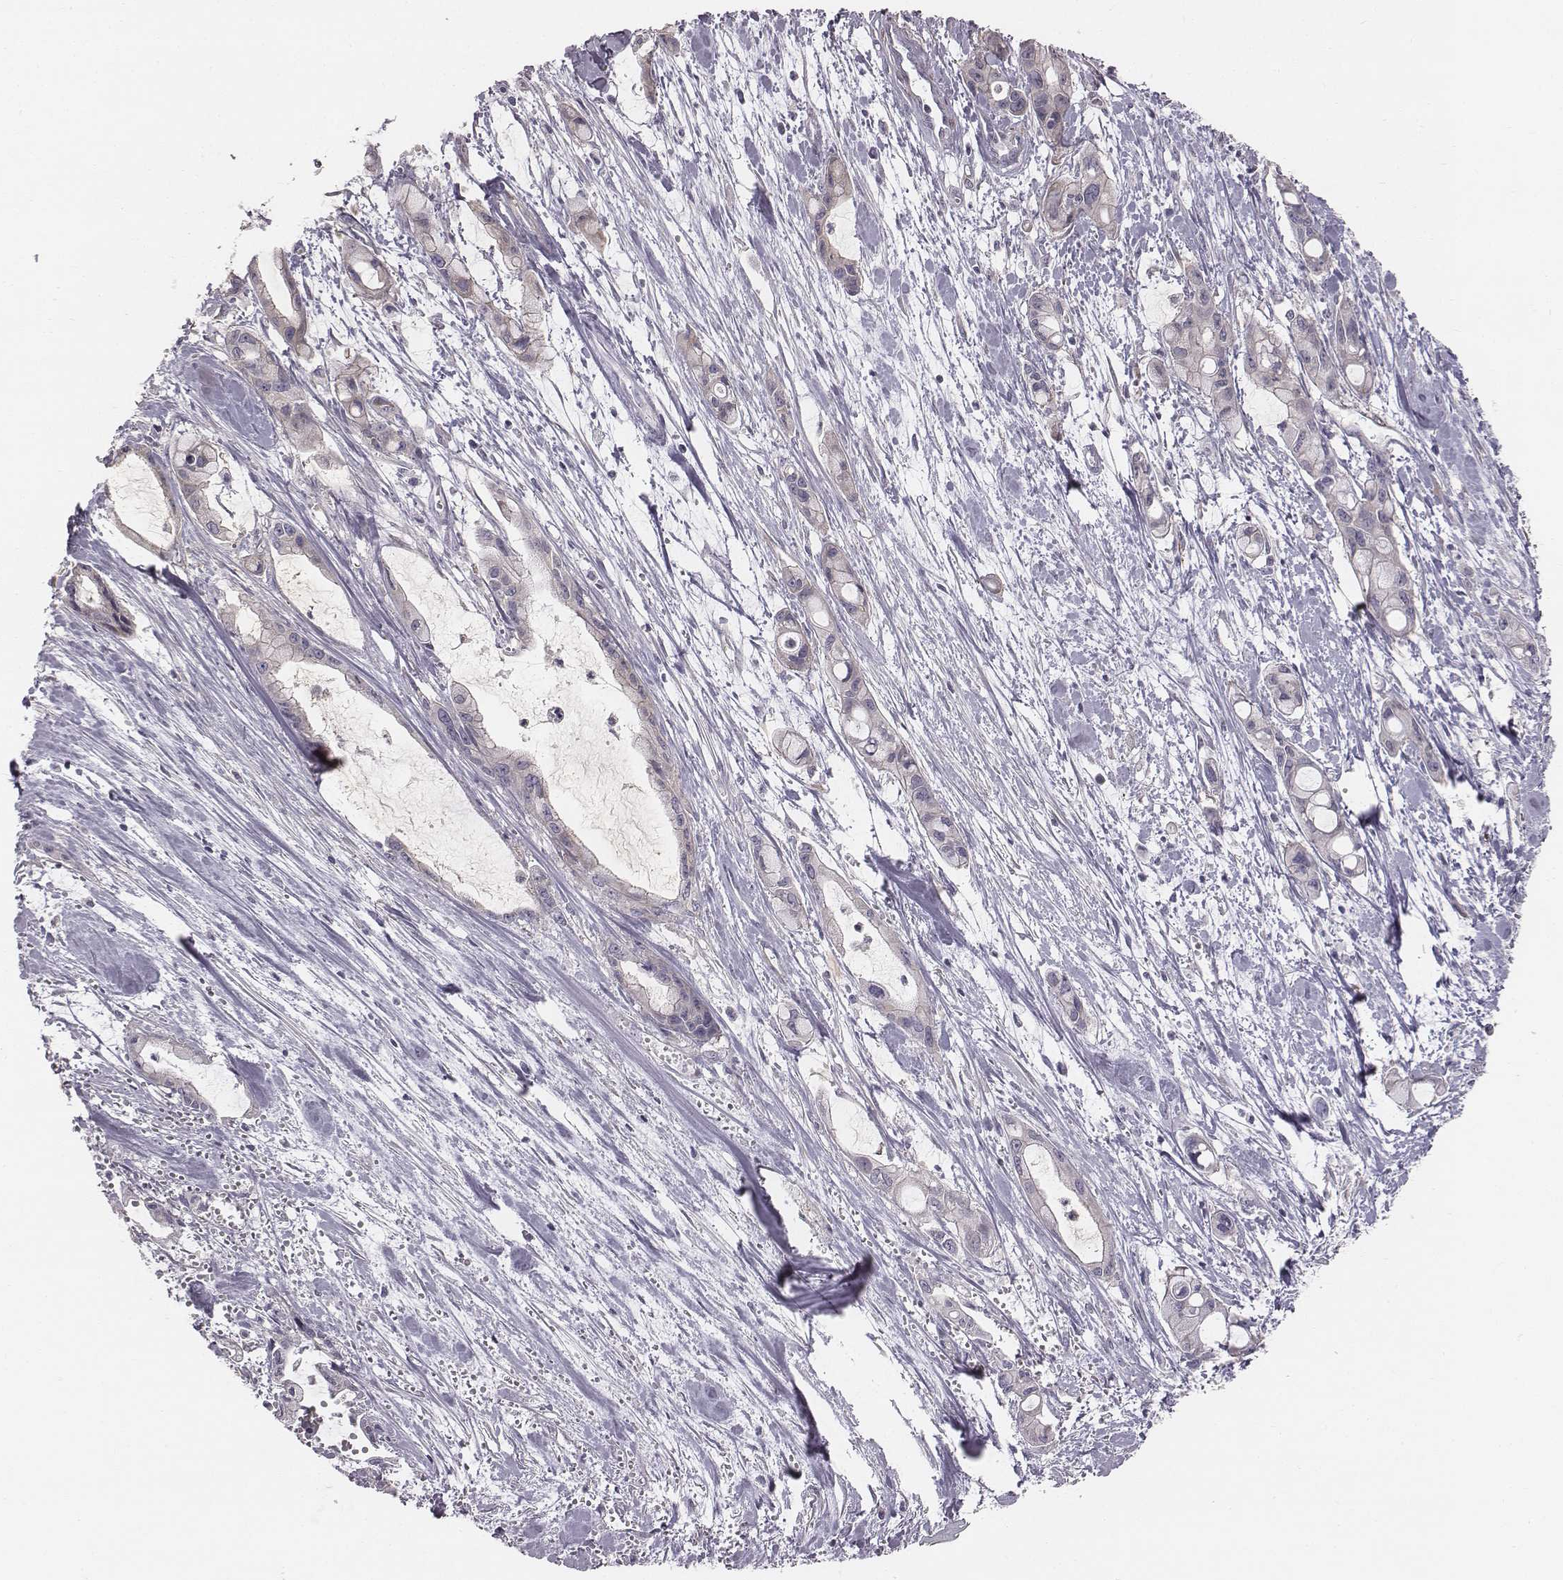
{"staining": {"intensity": "negative", "quantity": "none", "location": "none"}, "tissue": "pancreatic cancer", "cell_type": "Tumor cells", "image_type": "cancer", "snomed": [{"axis": "morphology", "description": "Adenocarcinoma, NOS"}, {"axis": "topography", "description": "Pancreas"}], "caption": "There is no significant staining in tumor cells of pancreatic cancer (adenocarcinoma).", "gene": "PRKCZ", "patient": {"sex": "male", "age": 48}}